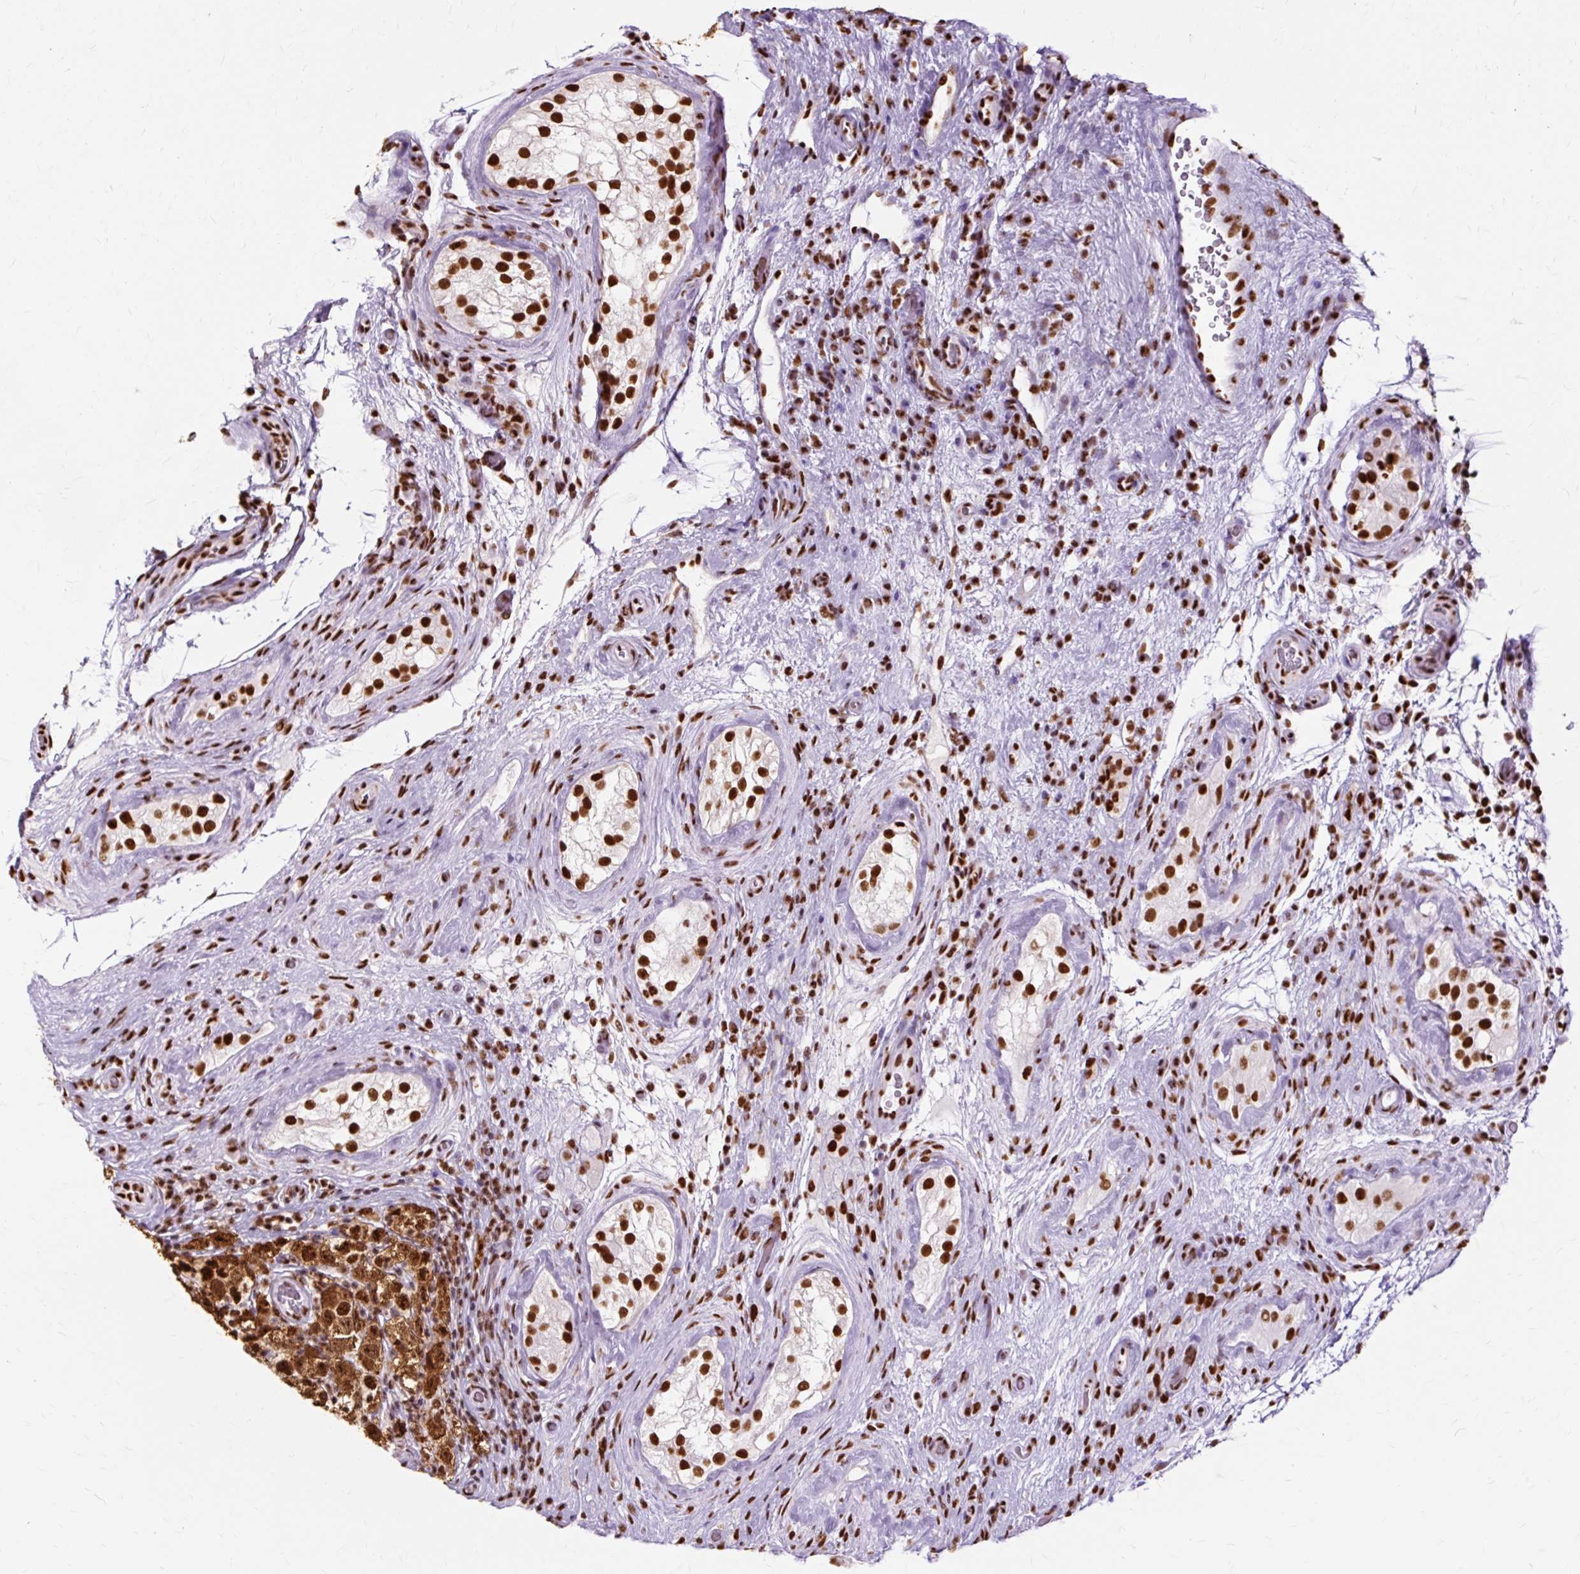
{"staining": {"intensity": "strong", "quantity": ">75%", "location": "cytoplasmic/membranous,nuclear"}, "tissue": "testis cancer", "cell_type": "Tumor cells", "image_type": "cancer", "snomed": [{"axis": "morphology", "description": "Seminoma, NOS"}, {"axis": "morphology", "description": "Carcinoma, Embryonal, NOS"}, {"axis": "topography", "description": "Testis"}], "caption": "A high-resolution image shows immunohistochemistry staining of testis cancer (seminoma), which exhibits strong cytoplasmic/membranous and nuclear staining in about >75% of tumor cells.", "gene": "XRCC6", "patient": {"sex": "male", "age": 41}}